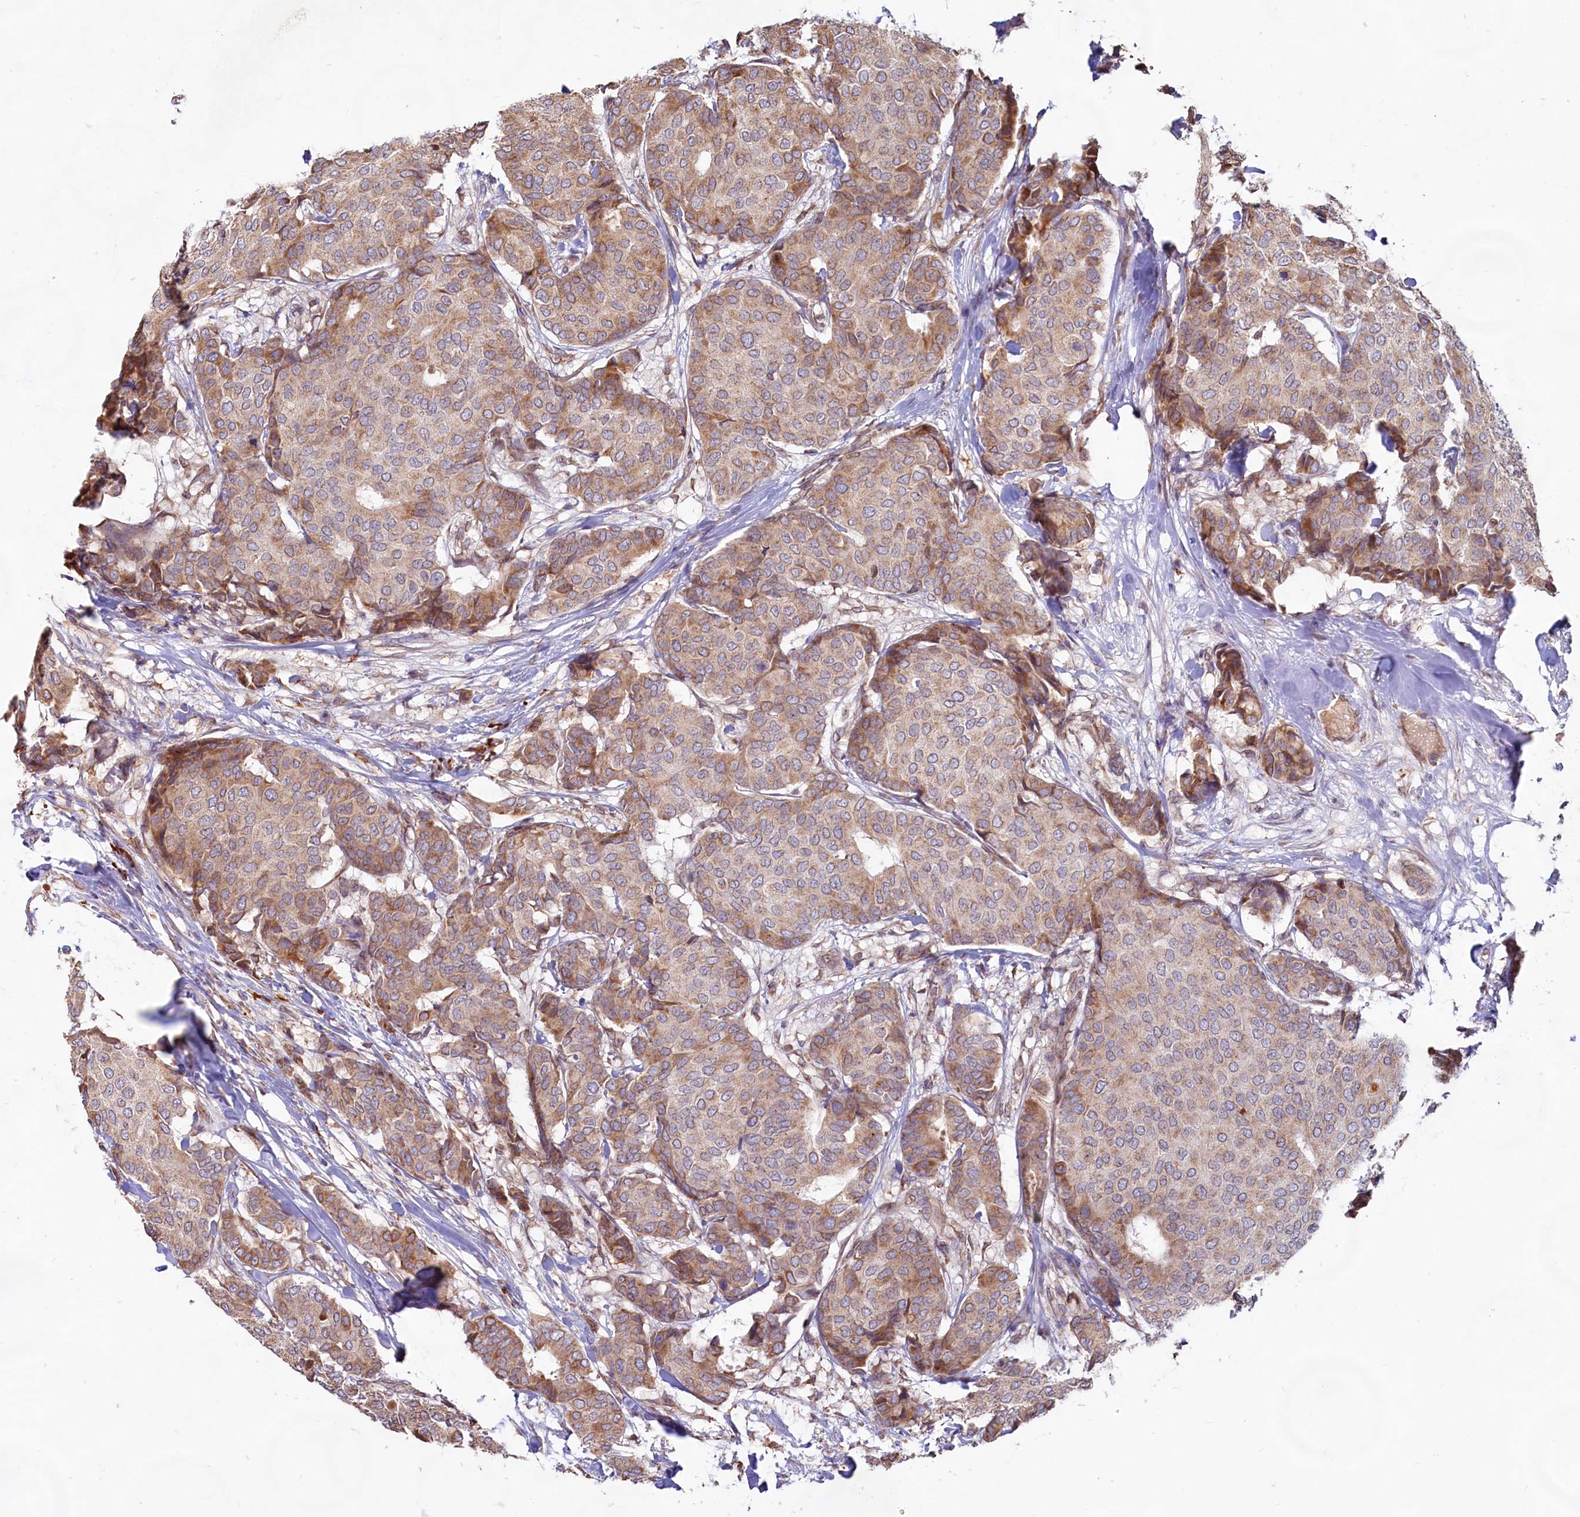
{"staining": {"intensity": "moderate", "quantity": ">75%", "location": "cytoplasmic/membranous"}, "tissue": "breast cancer", "cell_type": "Tumor cells", "image_type": "cancer", "snomed": [{"axis": "morphology", "description": "Duct carcinoma"}, {"axis": "topography", "description": "Breast"}], "caption": "A brown stain labels moderate cytoplasmic/membranous positivity of a protein in human infiltrating ductal carcinoma (breast) tumor cells. The staining was performed using DAB (3,3'-diaminobenzidine), with brown indicating positive protein expression. Nuclei are stained blue with hematoxylin.", "gene": "TBC1D19", "patient": {"sex": "female", "age": 75}}